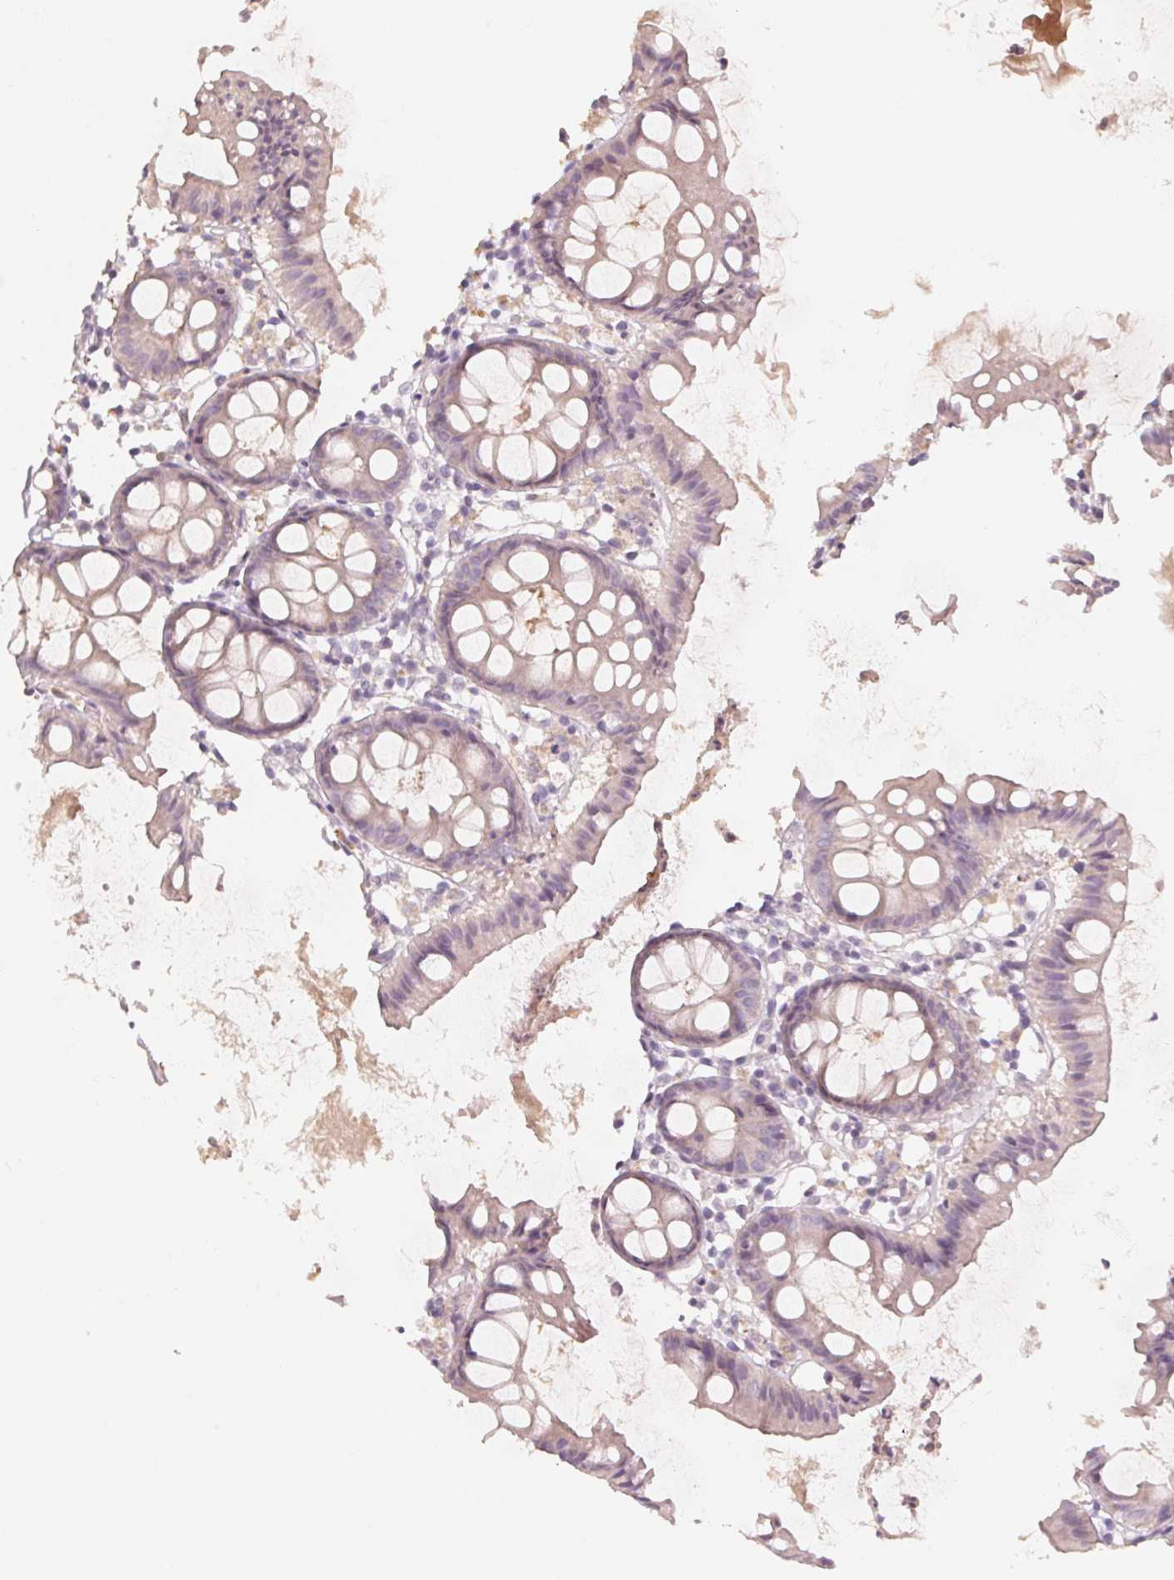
{"staining": {"intensity": "negative", "quantity": "none", "location": "none"}, "tissue": "colon", "cell_type": "Endothelial cells", "image_type": "normal", "snomed": [{"axis": "morphology", "description": "Normal tissue, NOS"}, {"axis": "topography", "description": "Colon"}], "caption": "Image shows no significant protein staining in endothelial cells of benign colon. (DAB immunohistochemistry with hematoxylin counter stain).", "gene": "TREH", "patient": {"sex": "female", "age": 84}}